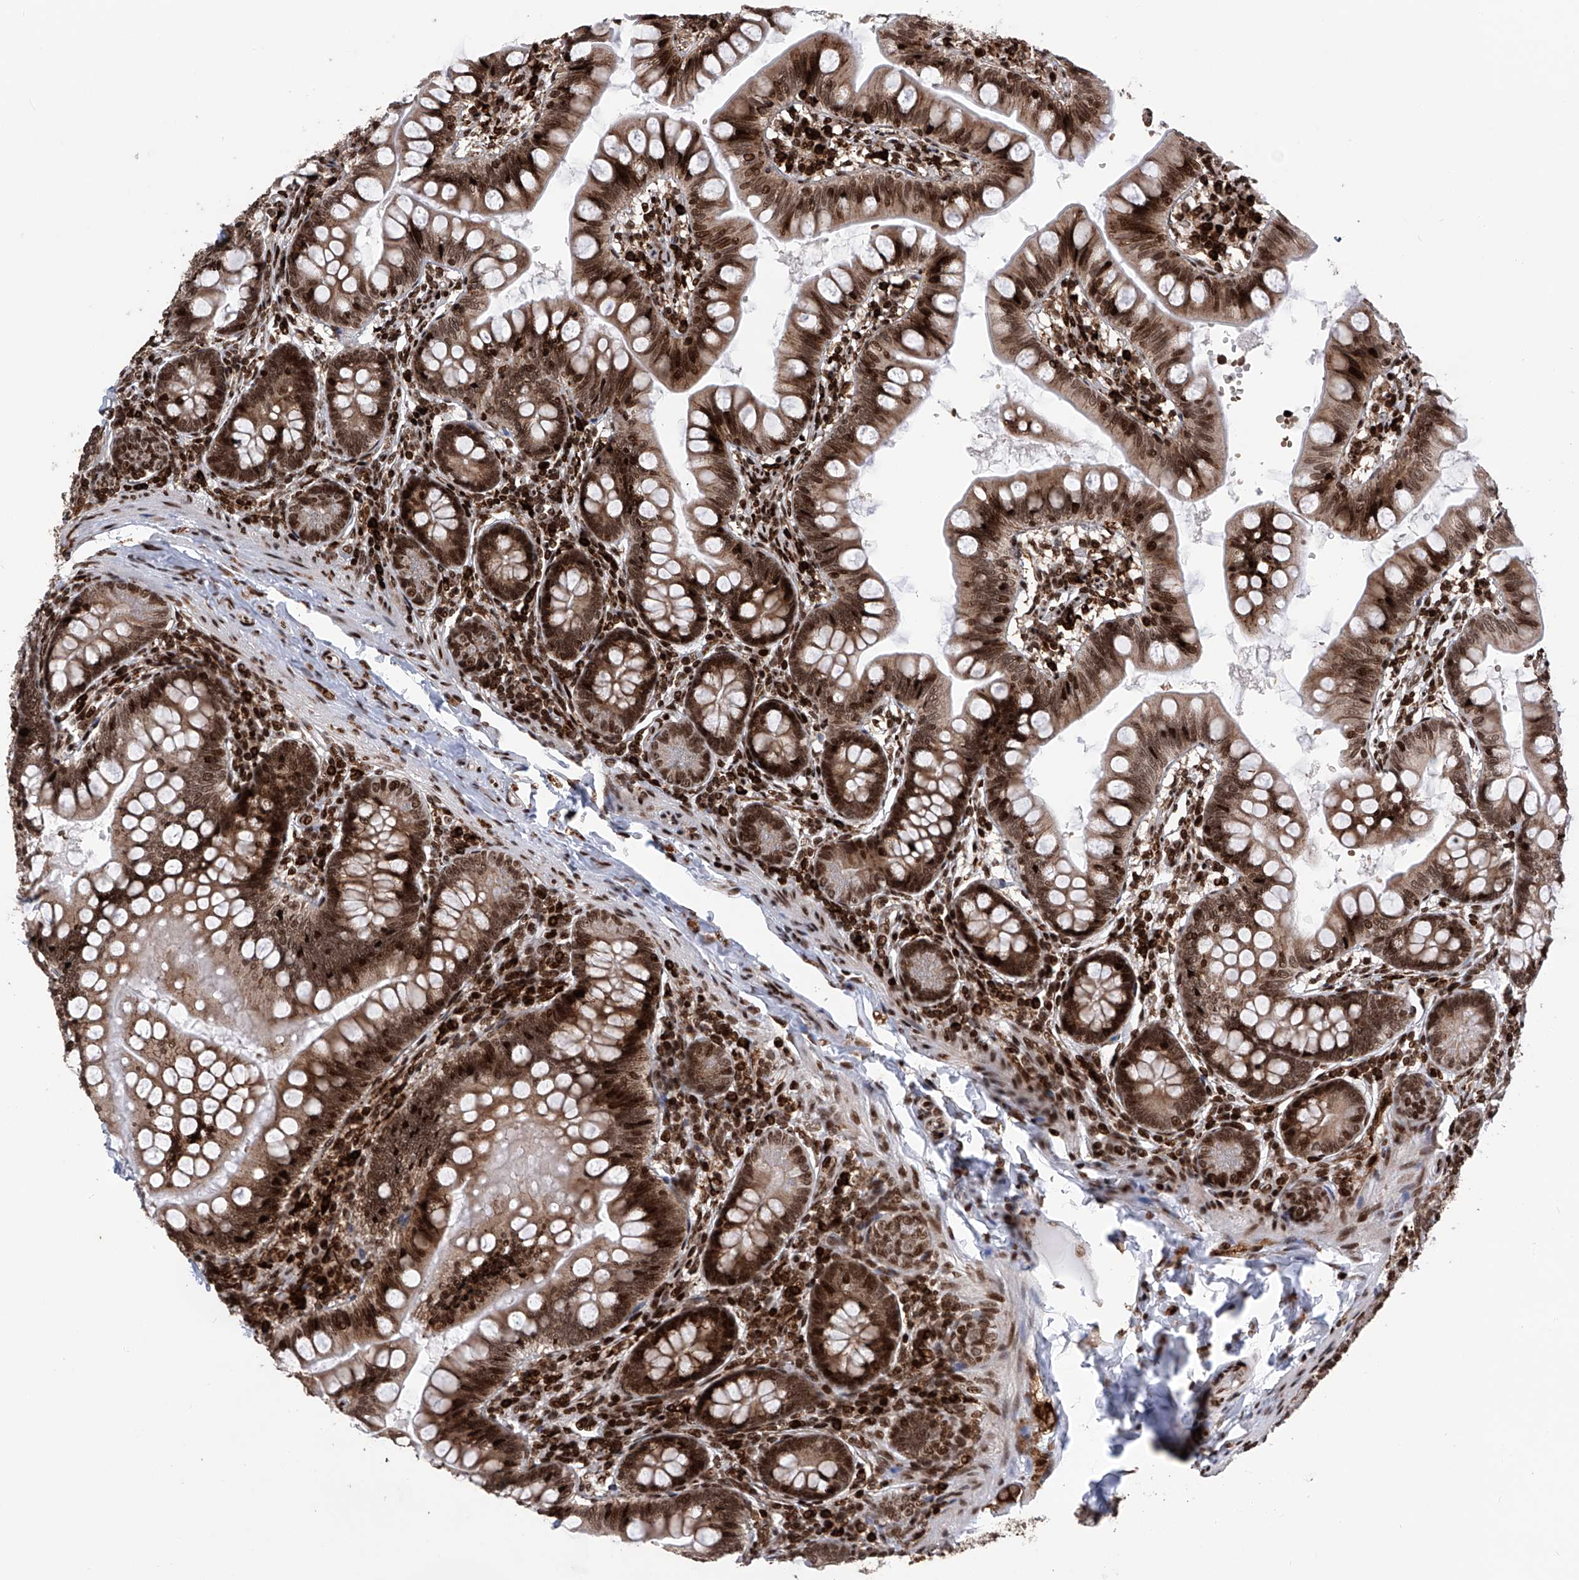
{"staining": {"intensity": "strong", "quantity": ">75%", "location": "cytoplasmic/membranous,nuclear"}, "tissue": "small intestine", "cell_type": "Glandular cells", "image_type": "normal", "snomed": [{"axis": "morphology", "description": "Normal tissue, NOS"}, {"axis": "topography", "description": "Small intestine"}], "caption": "An image of small intestine stained for a protein demonstrates strong cytoplasmic/membranous,nuclear brown staining in glandular cells. Using DAB (3,3'-diaminobenzidine) (brown) and hematoxylin (blue) stains, captured at high magnification using brightfield microscopy.", "gene": "PAK1IP1", "patient": {"sex": "male", "age": 7}}